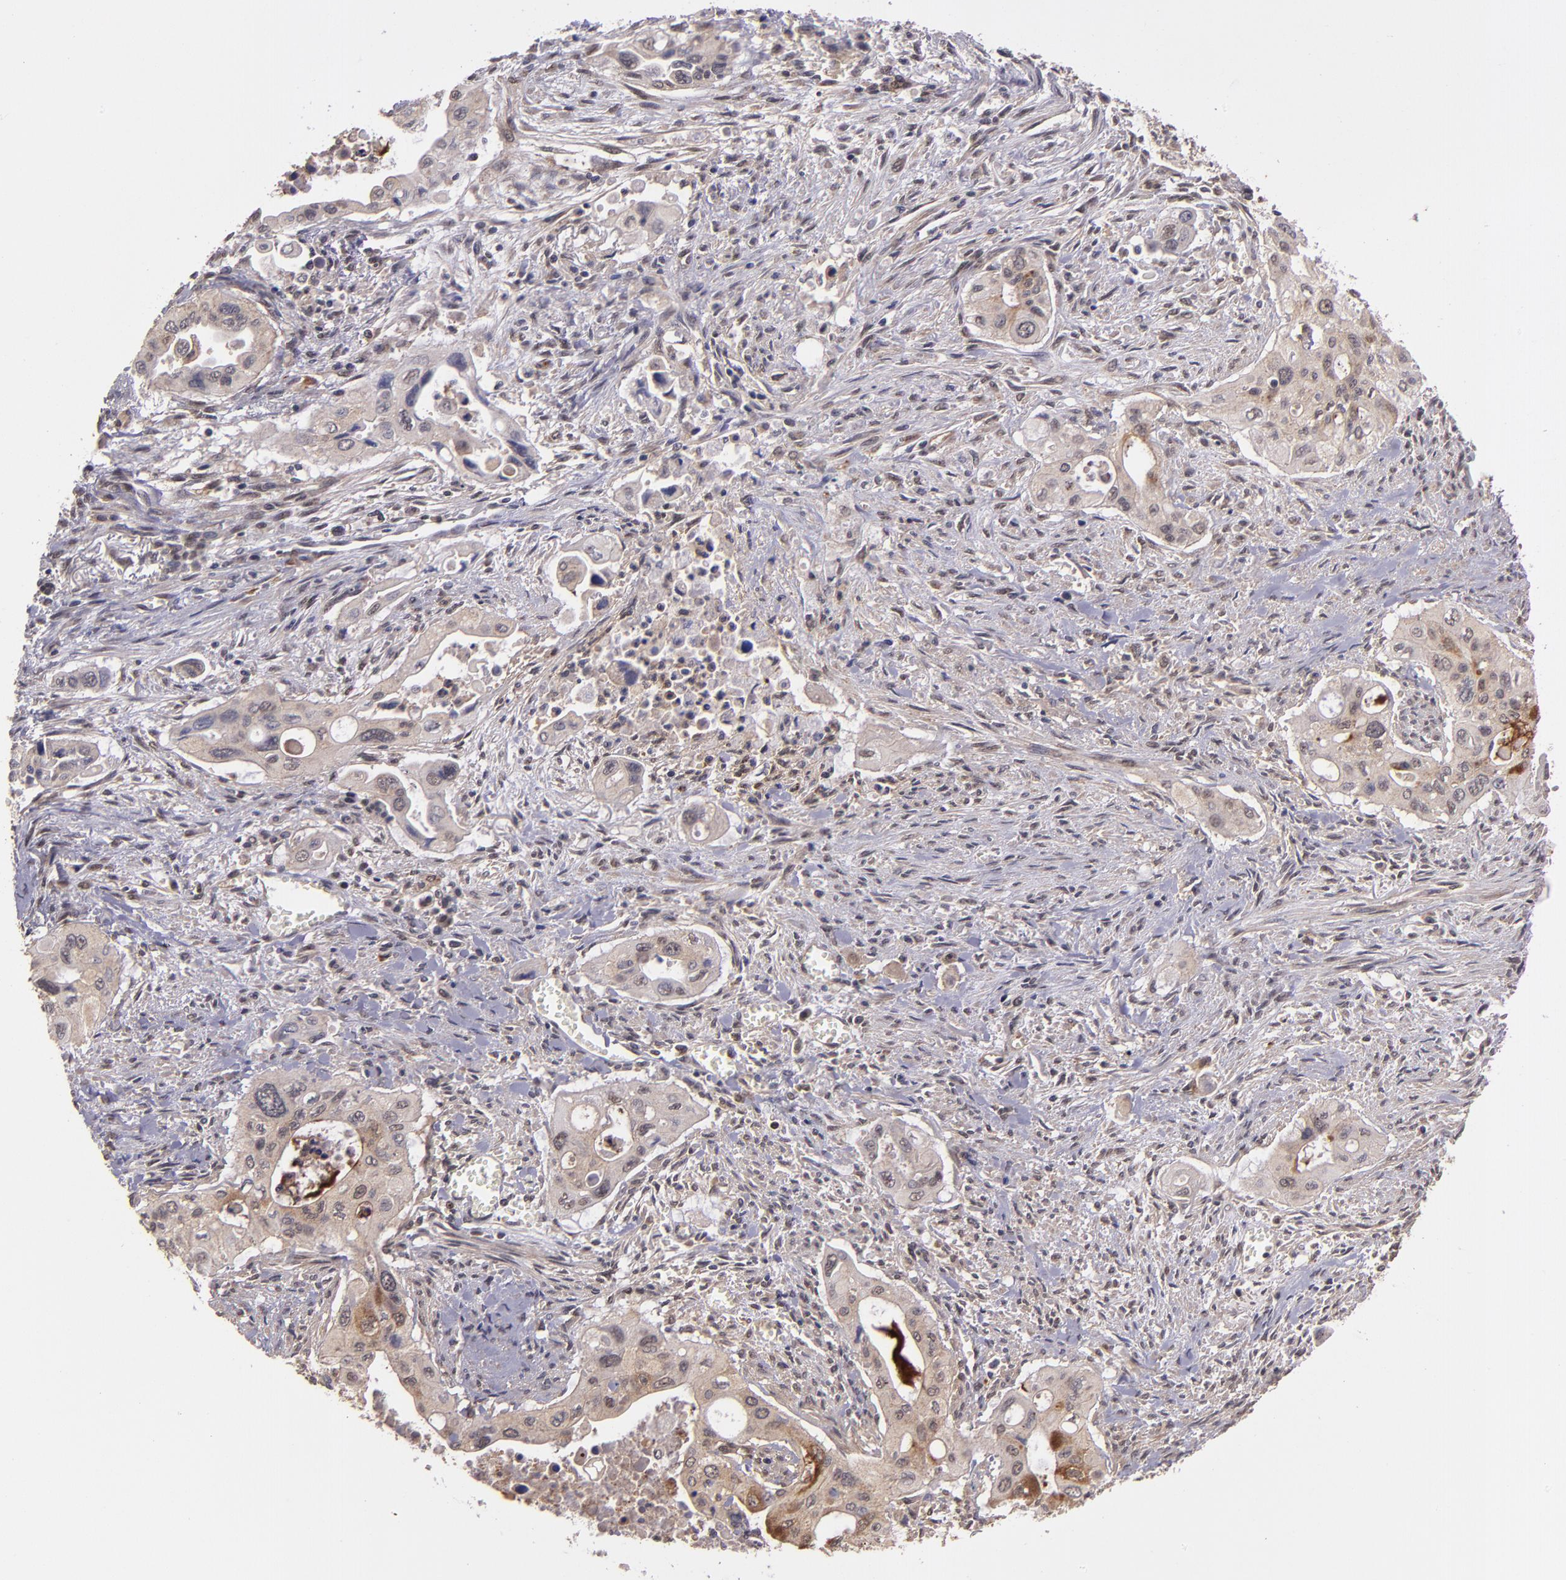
{"staining": {"intensity": "weak", "quantity": ">75%", "location": "cytoplasmic/membranous"}, "tissue": "pancreatic cancer", "cell_type": "Tumor cells", "image_type": "cancer", "snomed": [{"axis": "morphology", "description": "Adenocarcinoma, NOS"}, {"axis": "topography", "description": "Pancreas"}], "caption": "The image demonstrates immunohistochemical staining of pancreatic adenocarcinoma. There is weak cytoplasmic/membranous staining is appreciated in approximately >75% of tumor cells. Using DAB (brown) and hematoxylin (blue) stains, captured at high magnification using brightfield microscopy.", "gene": "FTSJ1", "patient": {"sex": "male", "age": 77}}